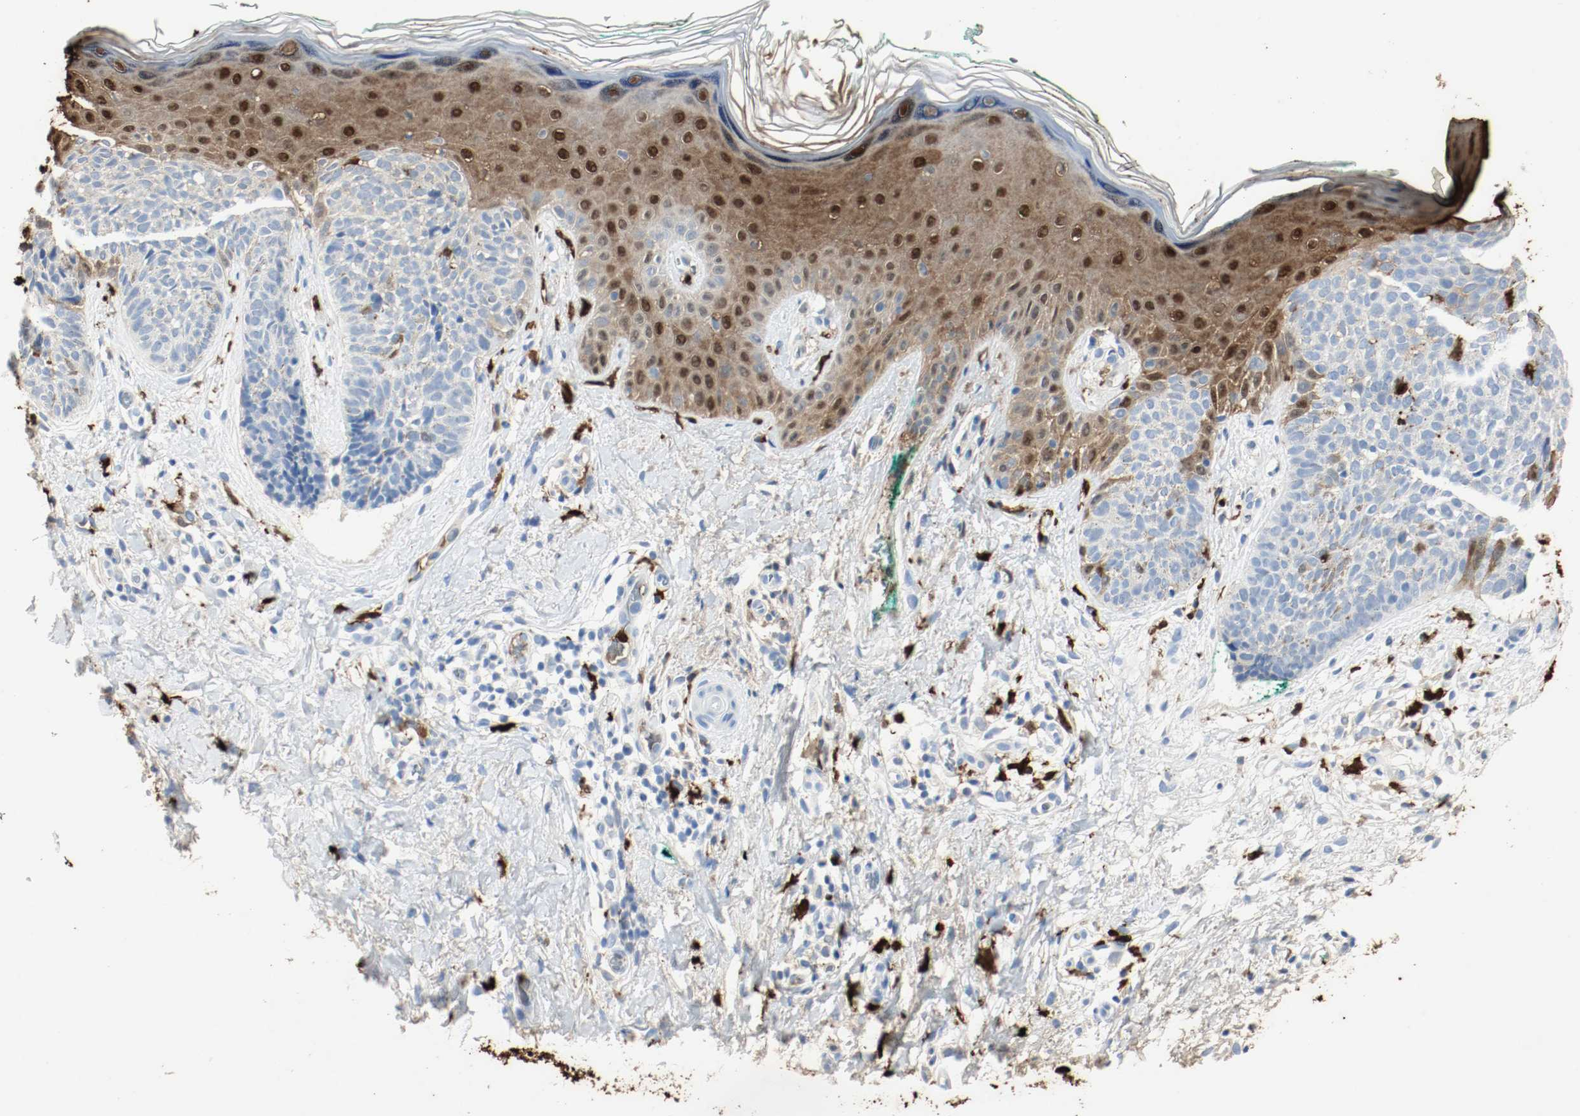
{"staining": {"intensity": "moderate", "quantity": "25%-75%", "location": "cytoplasmic/membranous,nuclear"}, "tissue": "skin cancer", "cell_type": "Tumor cells", "image_type": "cancer", "snomed": [{"axis": "morphology", "description": "Basal cell carcinoma"}, {"axis": "topography", "description": "Skin"}], "caption": "Immunohistochemistry (IHC) micrograph of human skin cancer stained for a protein (brown), which exhibits medium levels of moderate cytoplasmic/membranous and nuclear positivity in about 25%-75% of tumor cells.", "gene": "S100A9", "patient": {"sex": "female", "age": 58}}